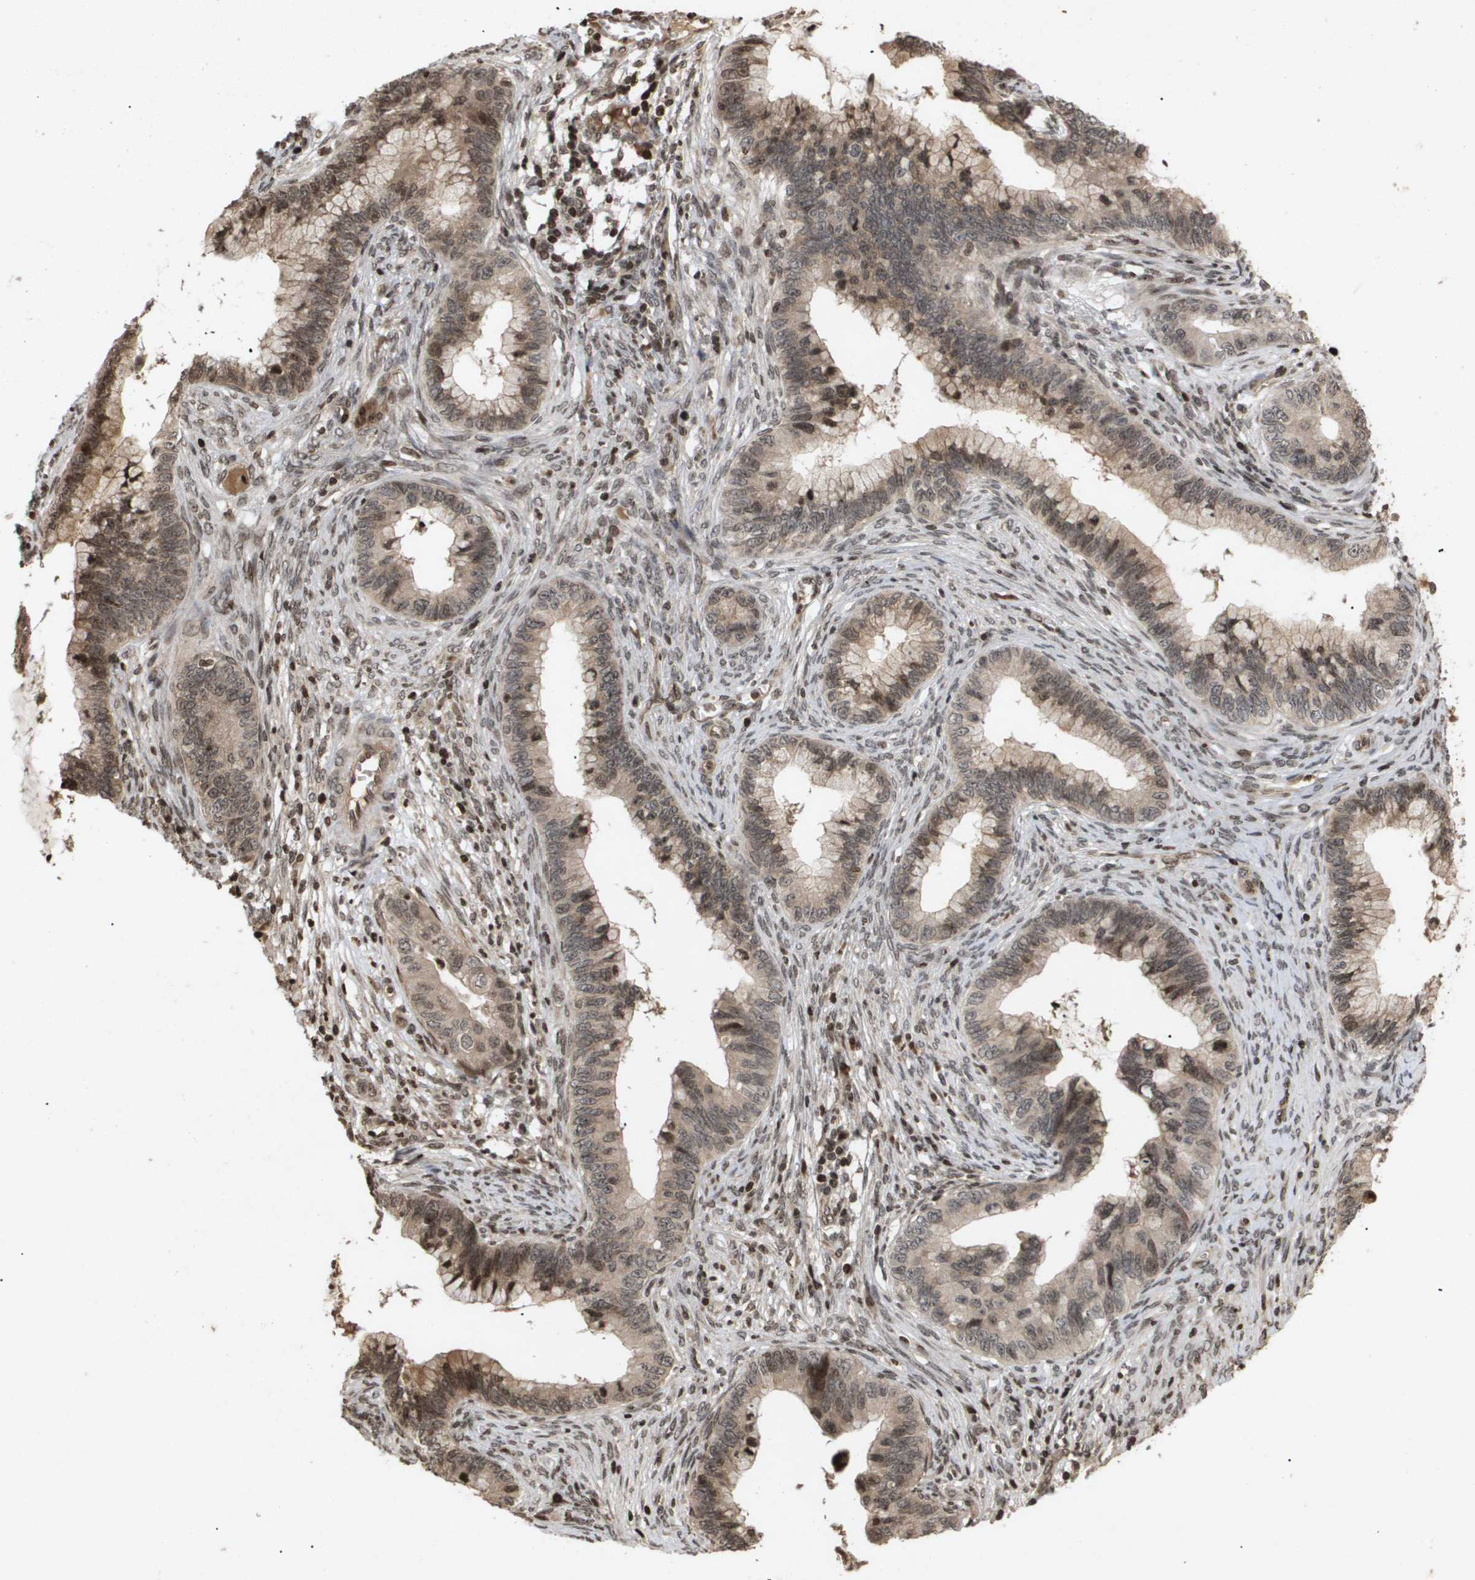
{"staining": {"intensity": "weak", "quantity": ">75%", "location": "cytoplasmic/membranous,nuclear"}, "tissue": "cervical cancer", "cell_type": "Tumor cells", "image_type": "cancer", "snomed": [{"axis": "morphology", "description": "Adenocarcinoma, NOS"}, {"axis": "topography", "description": "Cervix"}], "caption": "Immunohistochemical staining of cervical adenocarcinoma displays low levels of weak cytoplasmic/membranous and nuclear expression in about >75% of tumor cells.", "gene": "HSPA6", "patient": {"sex": "female", "age": 44}}